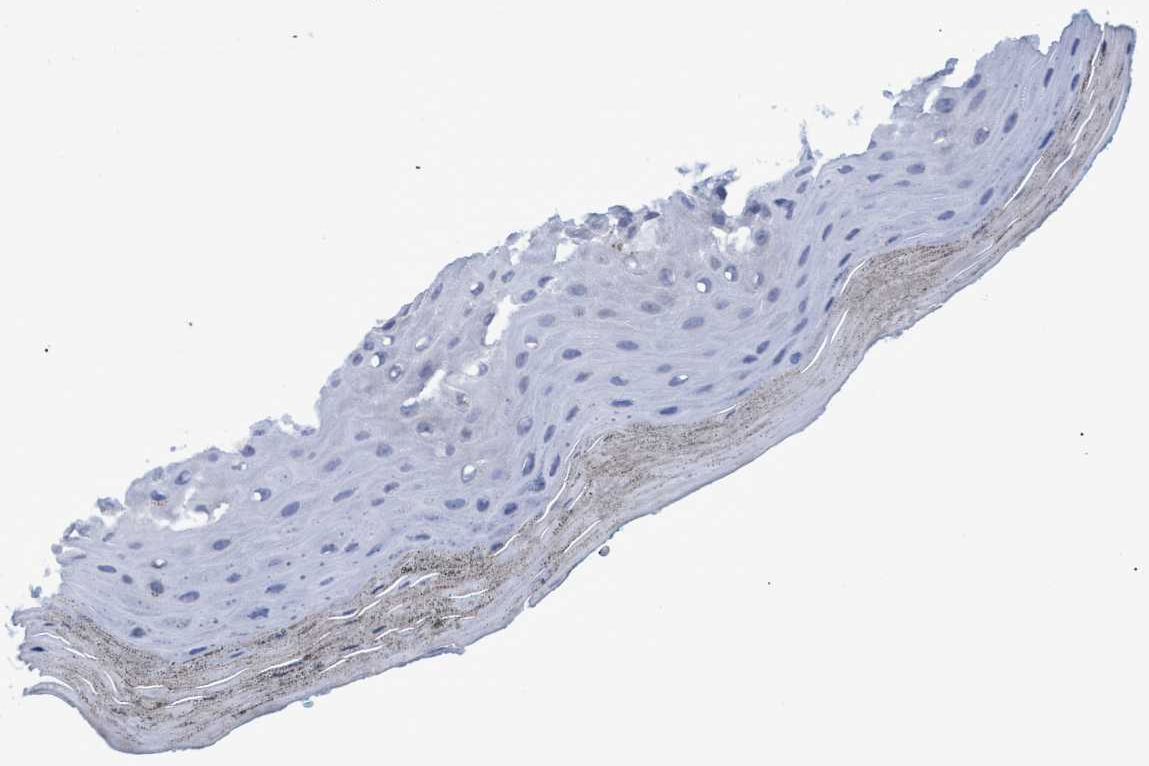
{"staining": {"intensity": "weak", "quantity": "<25%", "location": "cytoplasmic/membranous"}, "tissue": "oral mucosa", "cell_type": "Squamous epithelial cells", "image_type": "normal", "snomed": [{"axis": "morphology", "description": "Normal tissue, NOS"}, {"axis": "topography", "description": "Skeletal muscle"}, {"axis": "topography", "description": "Oral tissue"}], "caption": "This is a image of immunohistochemistry staining of benign oral mucosa, which shows no expression in squamous epithelial cells.", "gene": "SSTR3", "patient": {"sex": "male", "age": 58}}